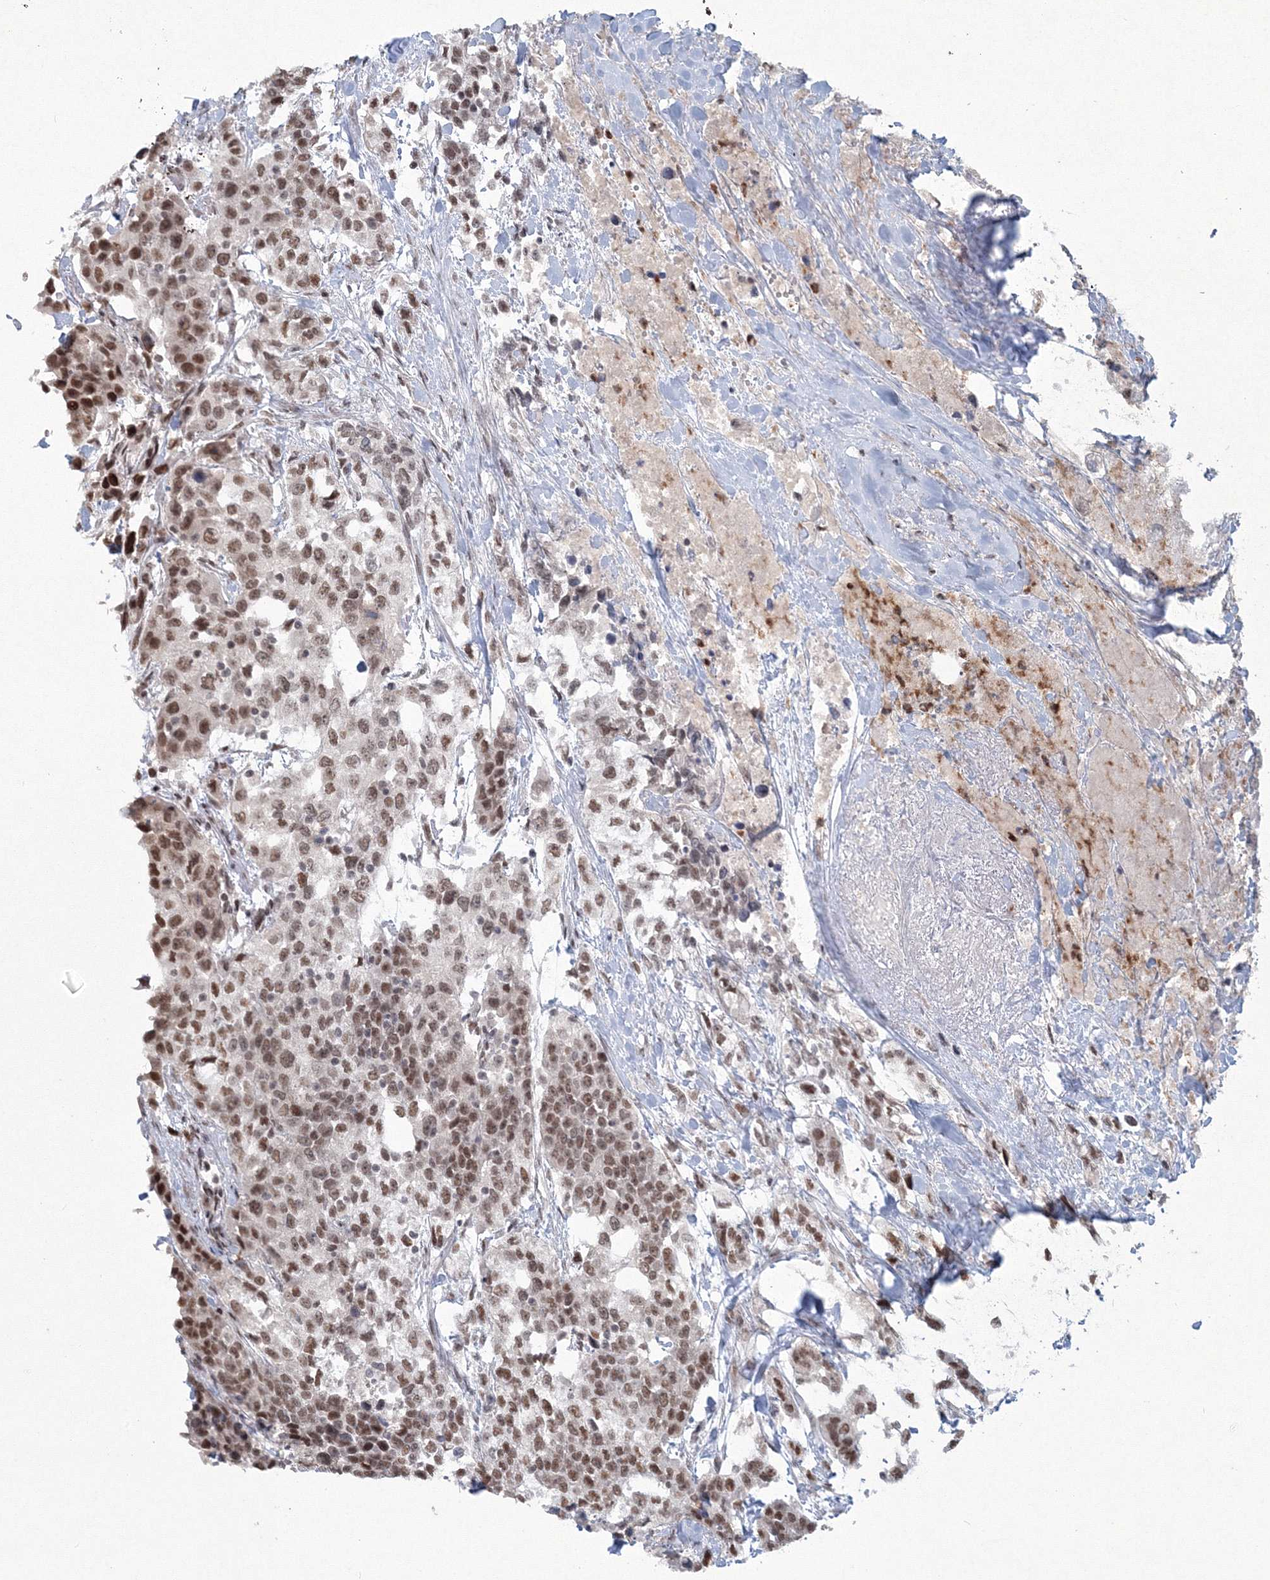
{"staining": {"intensity": "moderate", "quantity": ">75%", "location": "nuclear"}, "tissue": "urothelial cancer", "cell_type": "Tumor cells", "image_type": "cancer", "snomed": [{"axis": "morphology", "description": "Urothelial carcinoma, High grade"}, {"axis": "topography", "description": "Urinary bladder"}], "caption": "This micrograph demonstrates high-grade urothelial carcinoma stained with IHC to label a protein in brown. The nuclear of tumor cells show moderate positivity for the protein. Nuclei are counter-stained blue.", "gene": "C3orf33", "patient": {"sex": "female", "age": 80}}